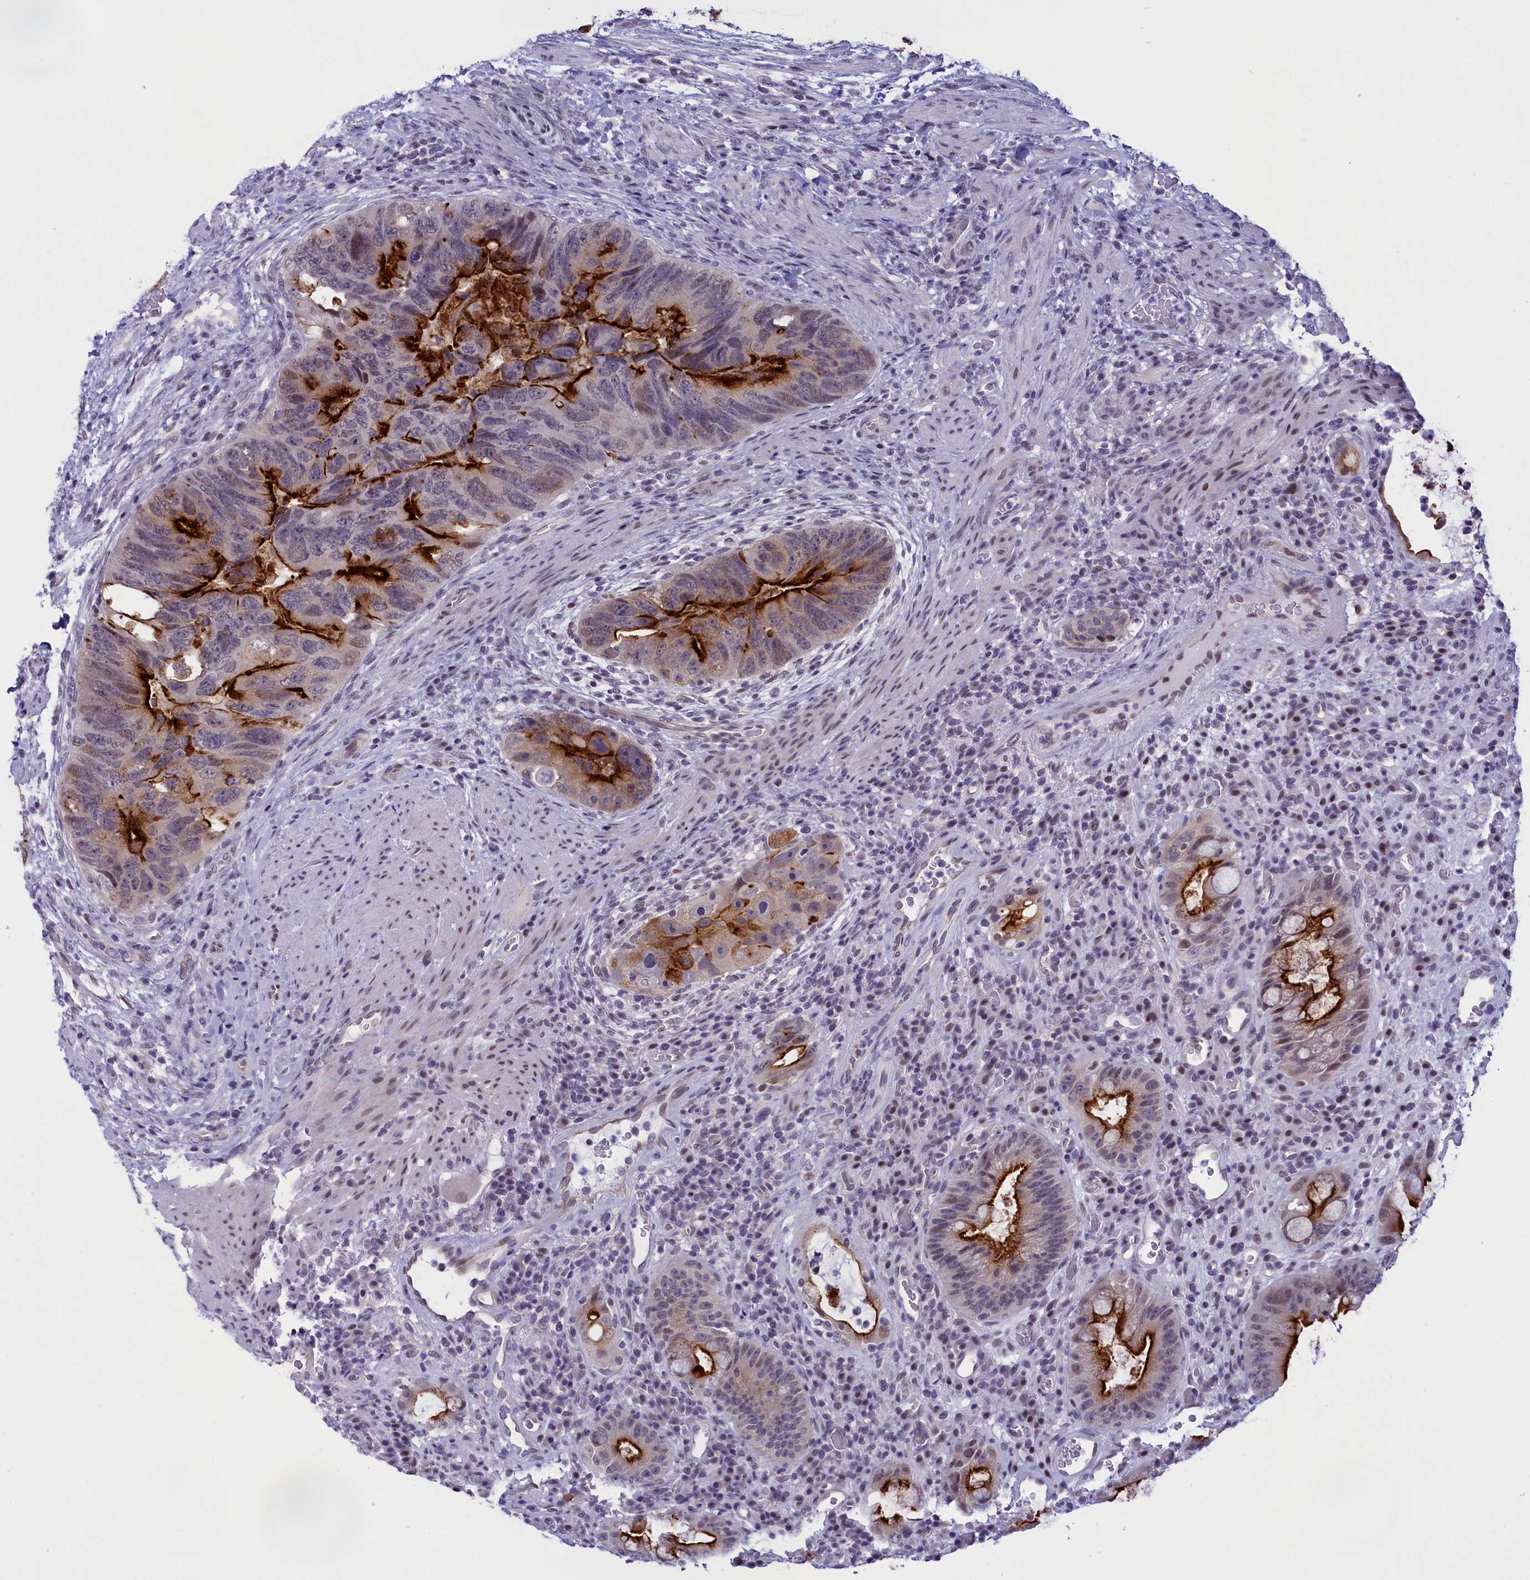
{"staining": {"intensity": "strong", "quantity": "25%-75%", "location": "cytoplasmic/membranous"}, "tissue": "colorectal cancer", "cell_type": "Tumor cells", "image_type": "cancer", "snomed": [{"axis": "morphology", "description": "Adenocarcinoma, NOS"}, {"axis": "topography", "description": "Rectum"}], "caption": "IHC staining of adenocarcinoma (colorectal), which shows high levels of strong cytoplasmic/membranous staining in approximately 25%-75% of tumor cells indicating strong cytoplasmic/membranous protein positivity. The staining was performed using DAB (3,3'-diaminobenzidine) (brown) for protein detection and nuclei were counterstained in hematoxylin (blue).", "gene": "SPIRE2", "patient": {"sex": "male", "age": 59}}